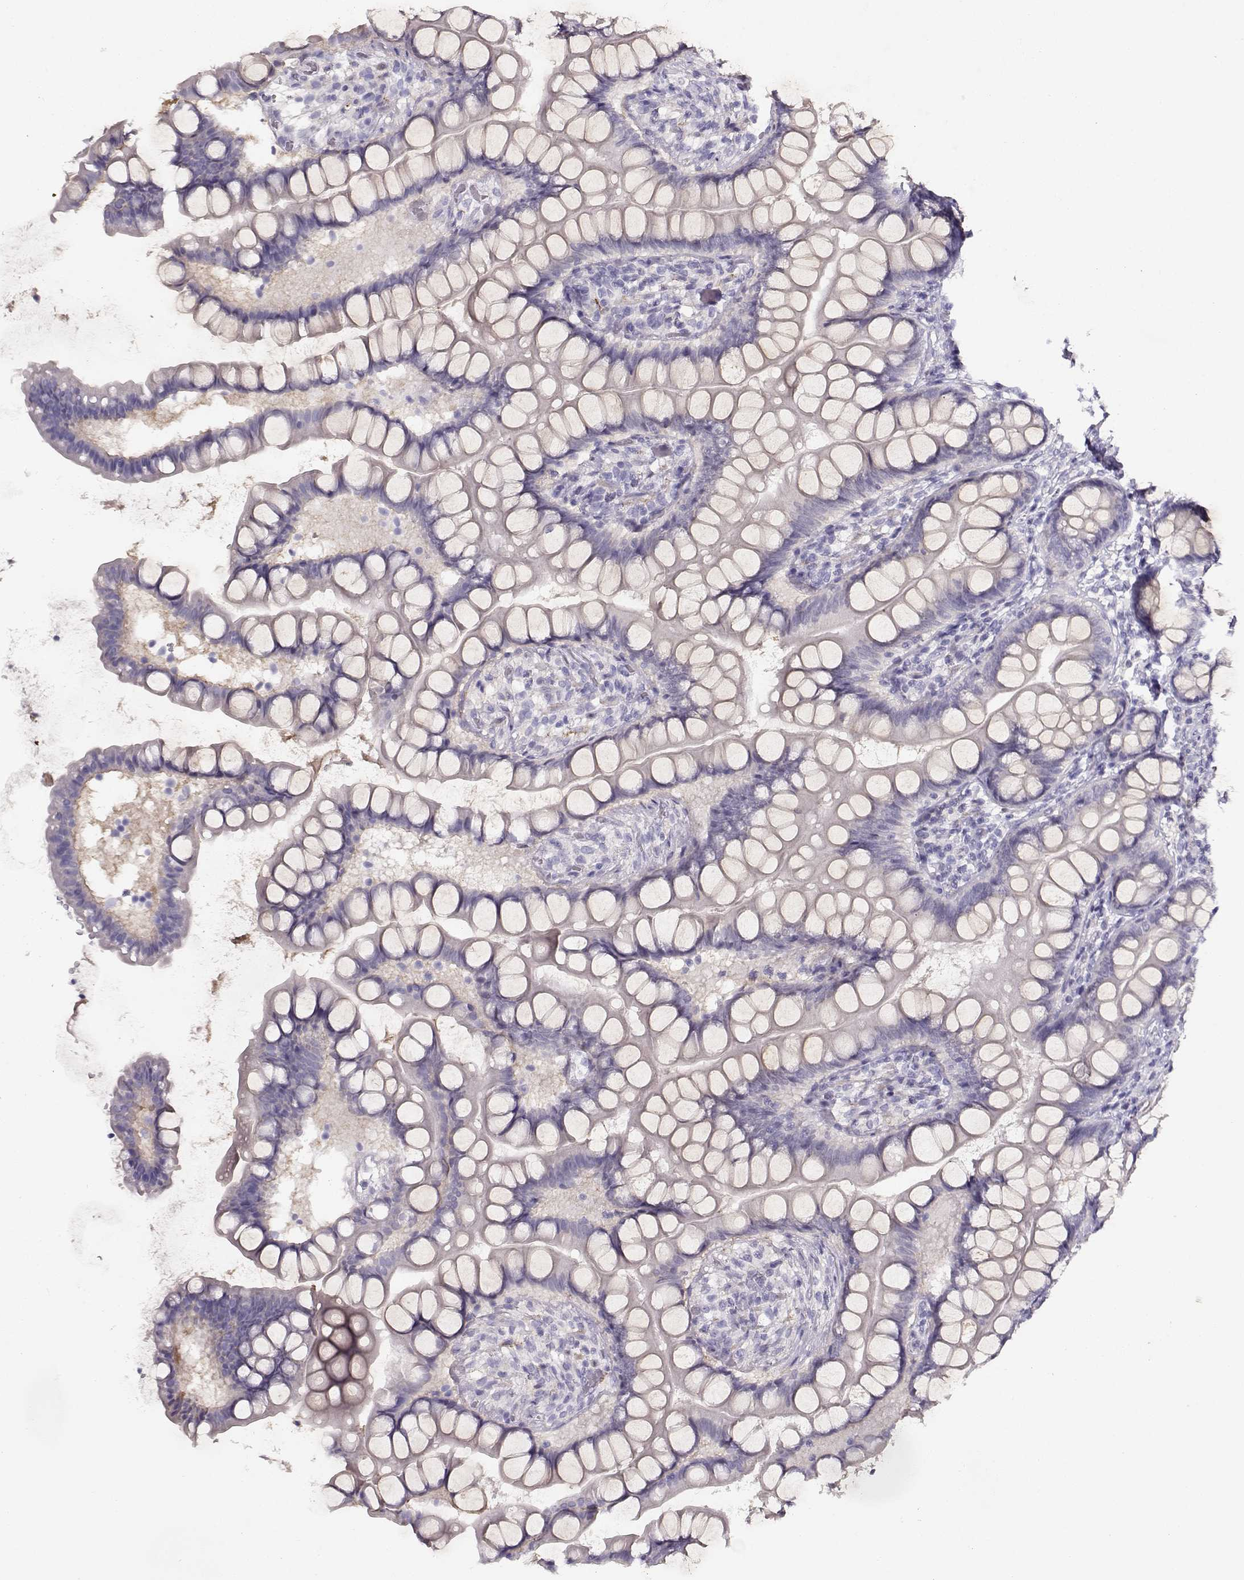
{"staining": {"intensity": "weak", "quantity": "<25%", "location": "cytoplasmic/membranous"}, "tissue": "small intestine", "cell_type": "Glandular cells", "image_type": "normal", "snomed": [{"axis": "morphology", "description": "Normal tissue, NOS"}, {"axis": "topography", "description": "Small intestine"}], "caption": "Glandular cells show no significant protein expression in normal small intestine. (Immunohistochemistry (ihc), brightfield microscopy, high magnification).", "gene": "RBM44", "patient": {"sex": "male", "age": 70}}